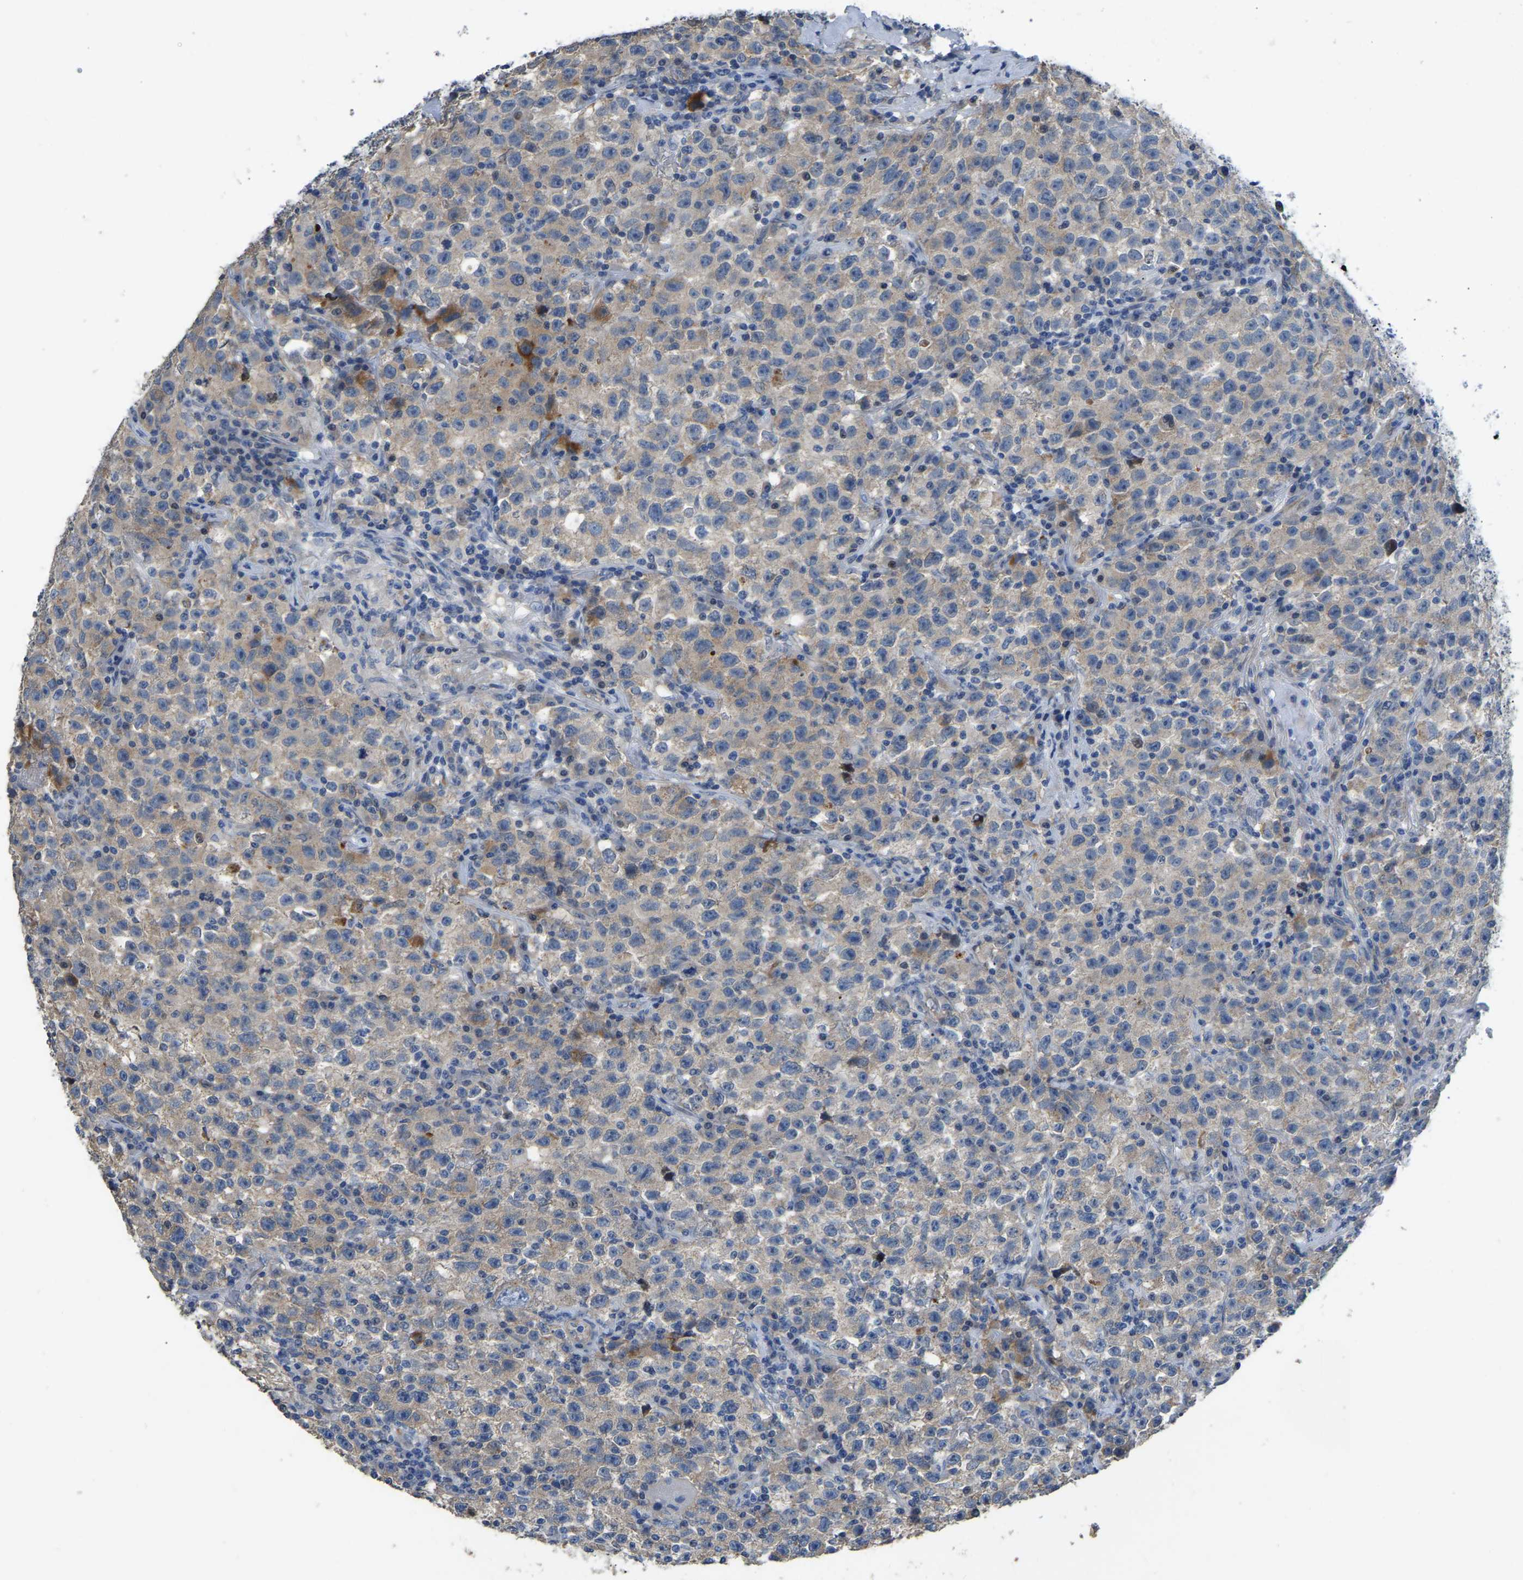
{"staining": {"intensity": "moderate", "quantity": "25%-75%", "location": "cytoplasmic/membranous"}, "tissue": "testis cancer", "cell_type": "Tumor cells", "image_type": "cancer", "snomed": [{"axis": "morphology", "description": "Seminoma, NOS"}, {"axis": "topography", "description": "Testis"}], "caption": "Protein analysis of testis cancer (seminoma) tissue demonstrates moderate cytoplasmic/membranous staining in approximately 25%-75% of tumor cells.", "gene": "HIGD2B", "patient": {"sex": "male", "age": 22}}